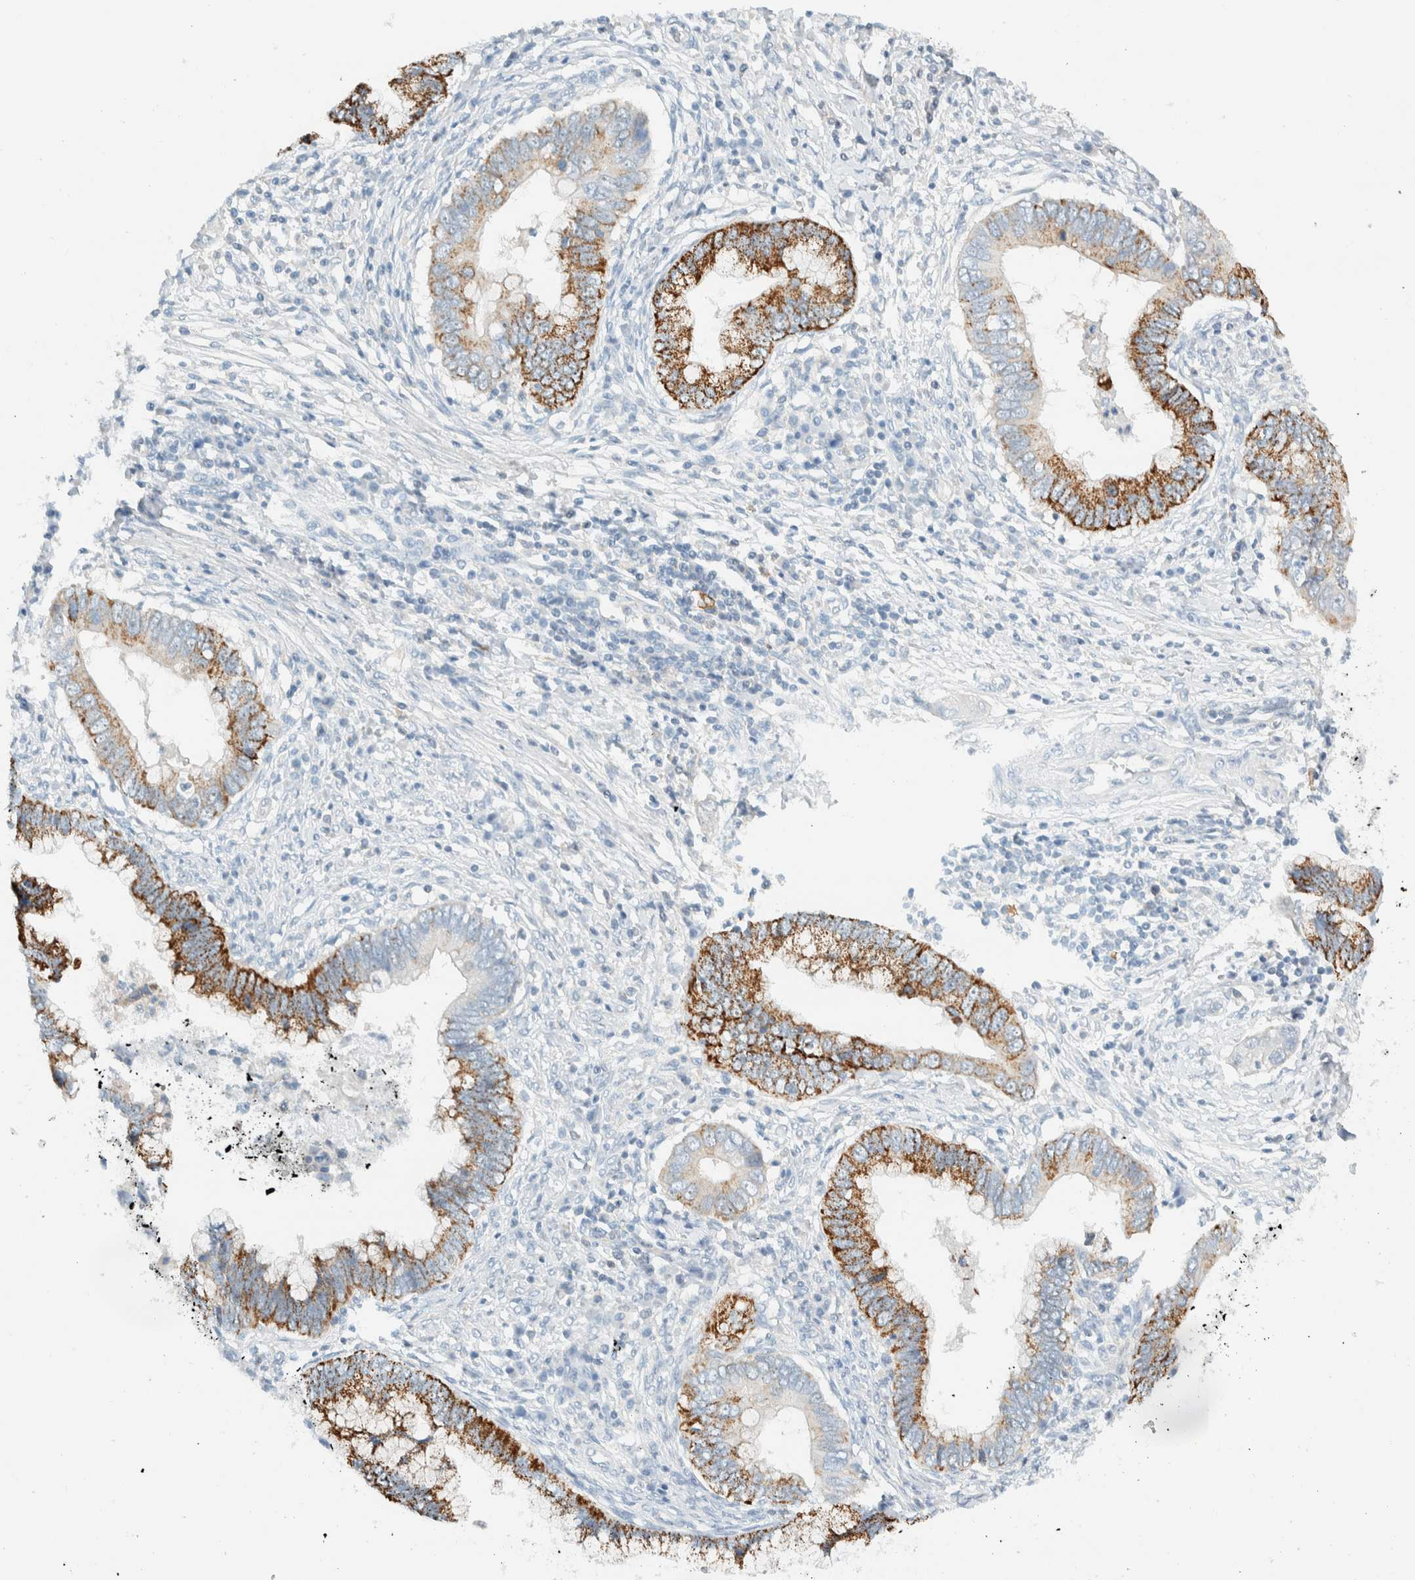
{"staining": {"intensity": "moderate", "quantity": "<25%", "location": "cytoplasmic/membranous"}, "tissue": "cervical cancer", "cell_type": "Tumor cells", "image_type": "cancer", "snomed": [{"axis": "morphology", "description": "Adenocarcinoma, NOS"}, {"axis": "topography", "description": "Cervix"}], "caption": "Adenocarcinoma (cervical) stained with a protein marker shows moderate staining in tumor cells.", "gene": "NDE1", "patient": {"sex": "female", "age": 44}}